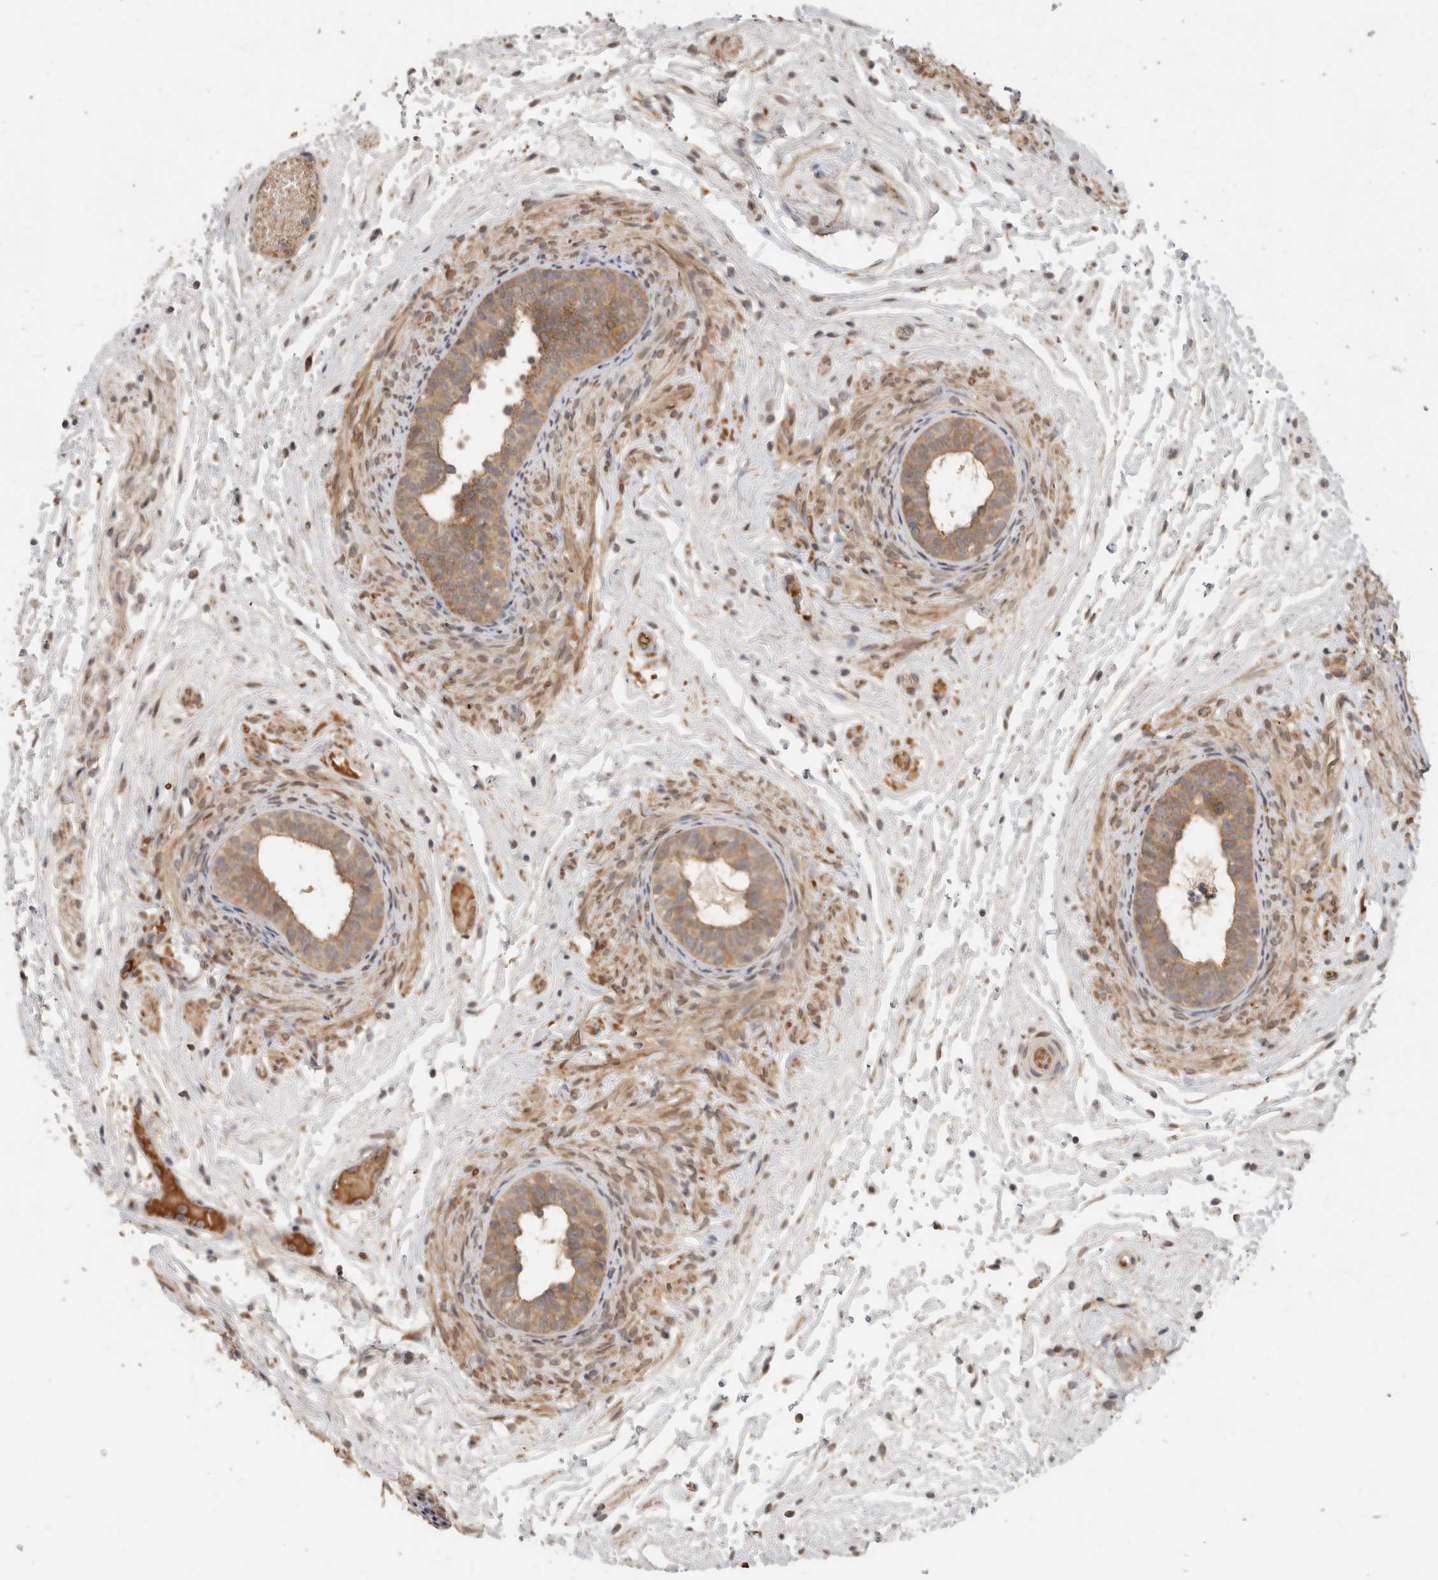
{"staining": {"intensity": "moderate", "quantity": ">75%", "location": "cytoplasmic/membranous"}, "tissue": "epididymis", "cell_type": "Glandular cells", "image_type": "normal", "snomed": [{"axis": "morphology", "description": "Normal tissue, NOS"}, {"axis": "topography", "description": "Epididymis"}], "caption": "Immunohistochemical staining of unremarkable epididymis displays moderate cytoplasmic/membranous protein staining in about >75% of glandular cells.", "gene": "APOL2", "patient": {"sex": "male", "age": 5}}